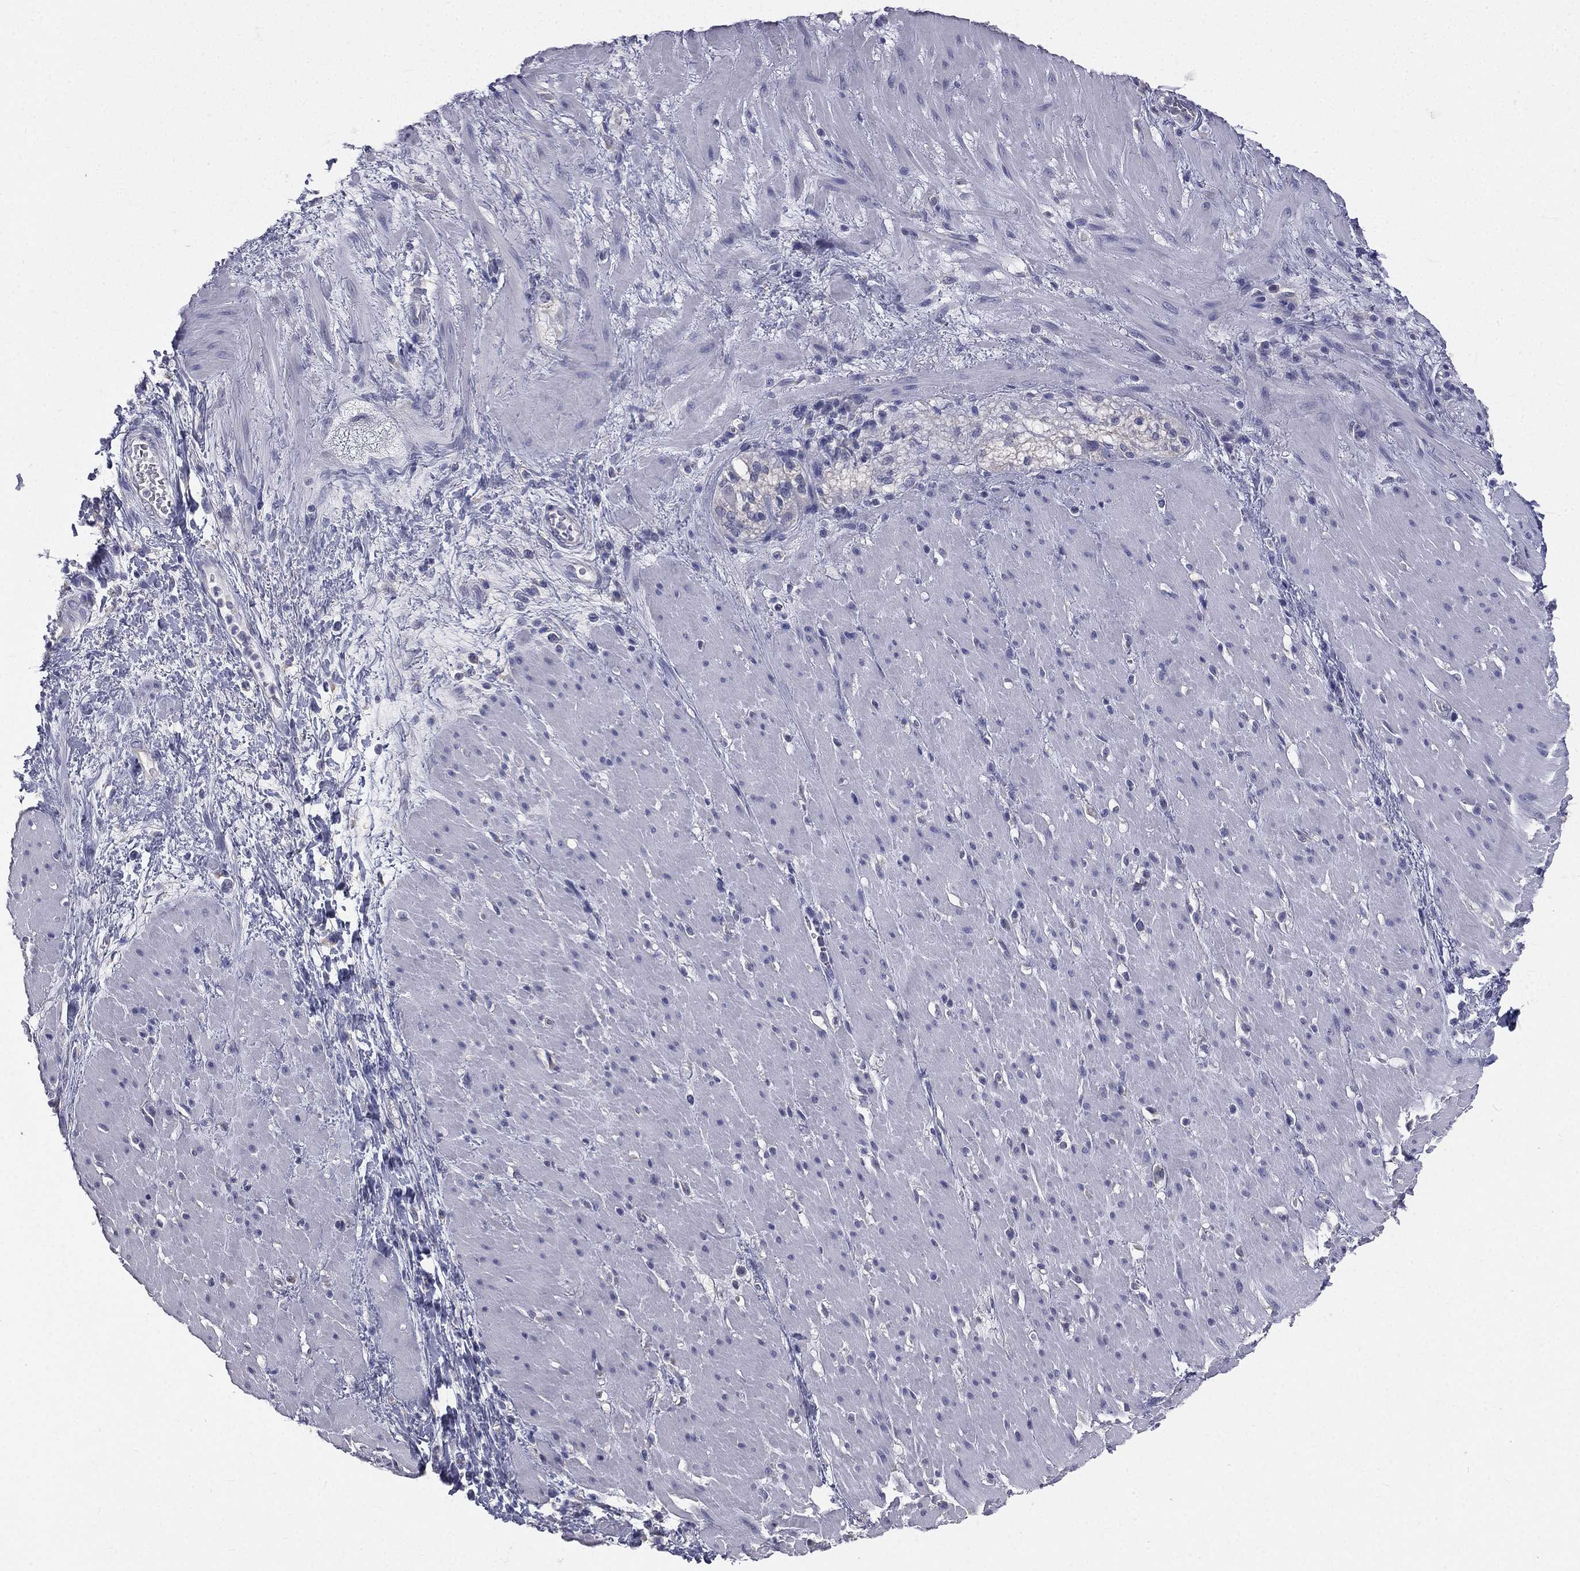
{"staining": {"intensity": "negative", "quantity": "none", "location": "none"}, "tissue": "smooth muscle", "cell_type": "Smooth muscle cells", "image_type": "normal", "snomed": [{"axis": "morphology", "description": "Normal tissue, NOS"}, {"axis": "topography", "description": "Soft tissue"}, {"axis": "topography", "description": "Smooth muscle"}], "caption": "High magnification brightfield microscopy of unremarkable smooth muscle stained with DAB (3,3'-diaminobenzidine) (brown) and counterstained with hematoxylin (blue): smooth muscle cells show no significant positivity. (Stains: DAB (3,3'-diaminobenzidine) immunohistochemistry (IHC) with hematoxylin counter stain, Microscopy: brightfield microscopy at high magnification).", "gene": "MUC13", "patient": {"sex": "male", "age": 72}}